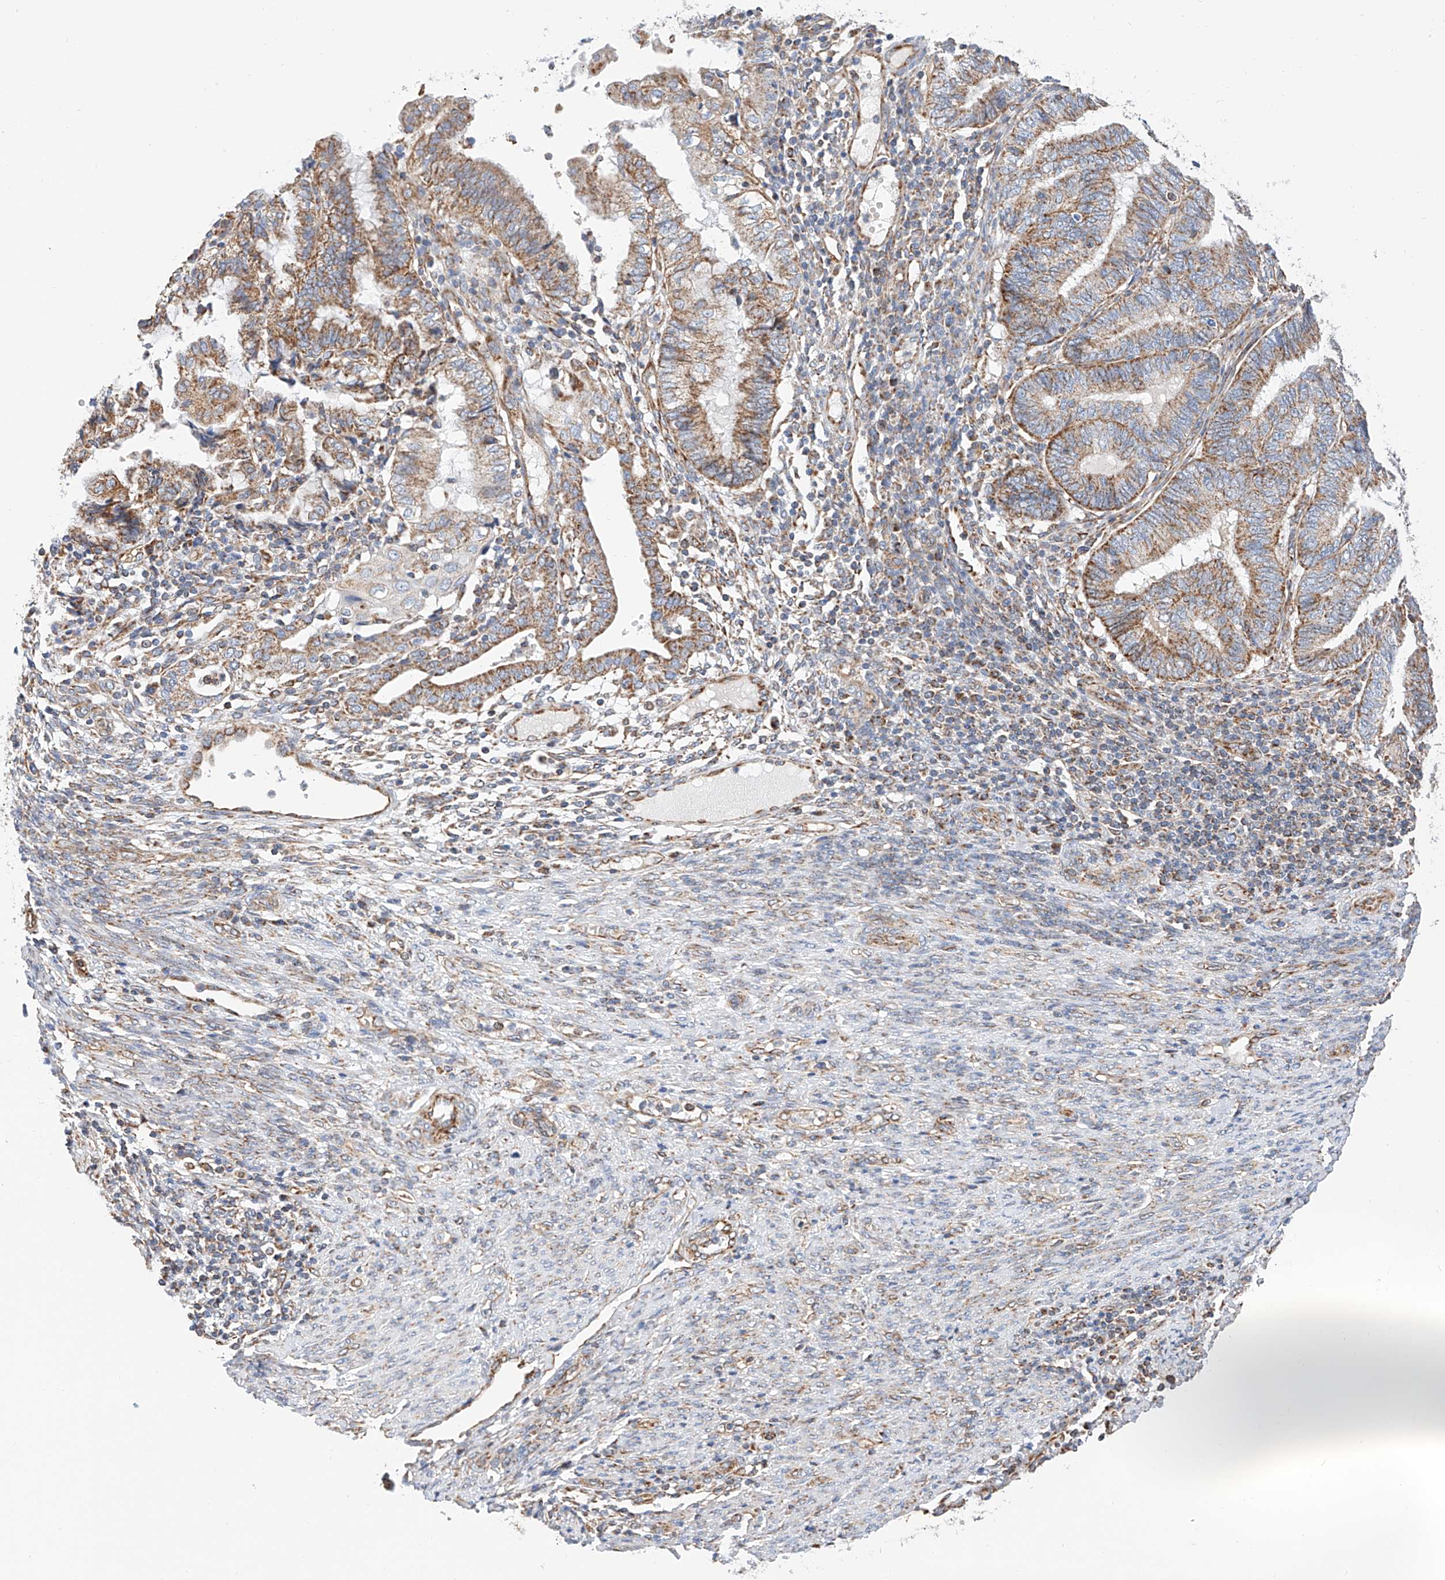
{"staining": {"intensity": "moderate", "quantity": ">75%", "location": "cytoplasmic/membranous"}, "tissue": "endometrial cancer", "cell_type": "Tumor cells", "image_type": "cancer", "snomed": [{"axis": "morphology", "description": "Adenocarcinoma, NOS"}, {"axis": "topography", "description": "Uterus"}, {"axis": "topography", "description": "Endometrium"}], "caption": "A micrograph showing moderate cytoplasmic/membranous expression in about >75% of tumor cells in endometrial adenocarcinoma, as visualized by brown immunohistochemical staining.", "gene": "NDUFV3", "patient": {"sex": "female", "age": 70}}